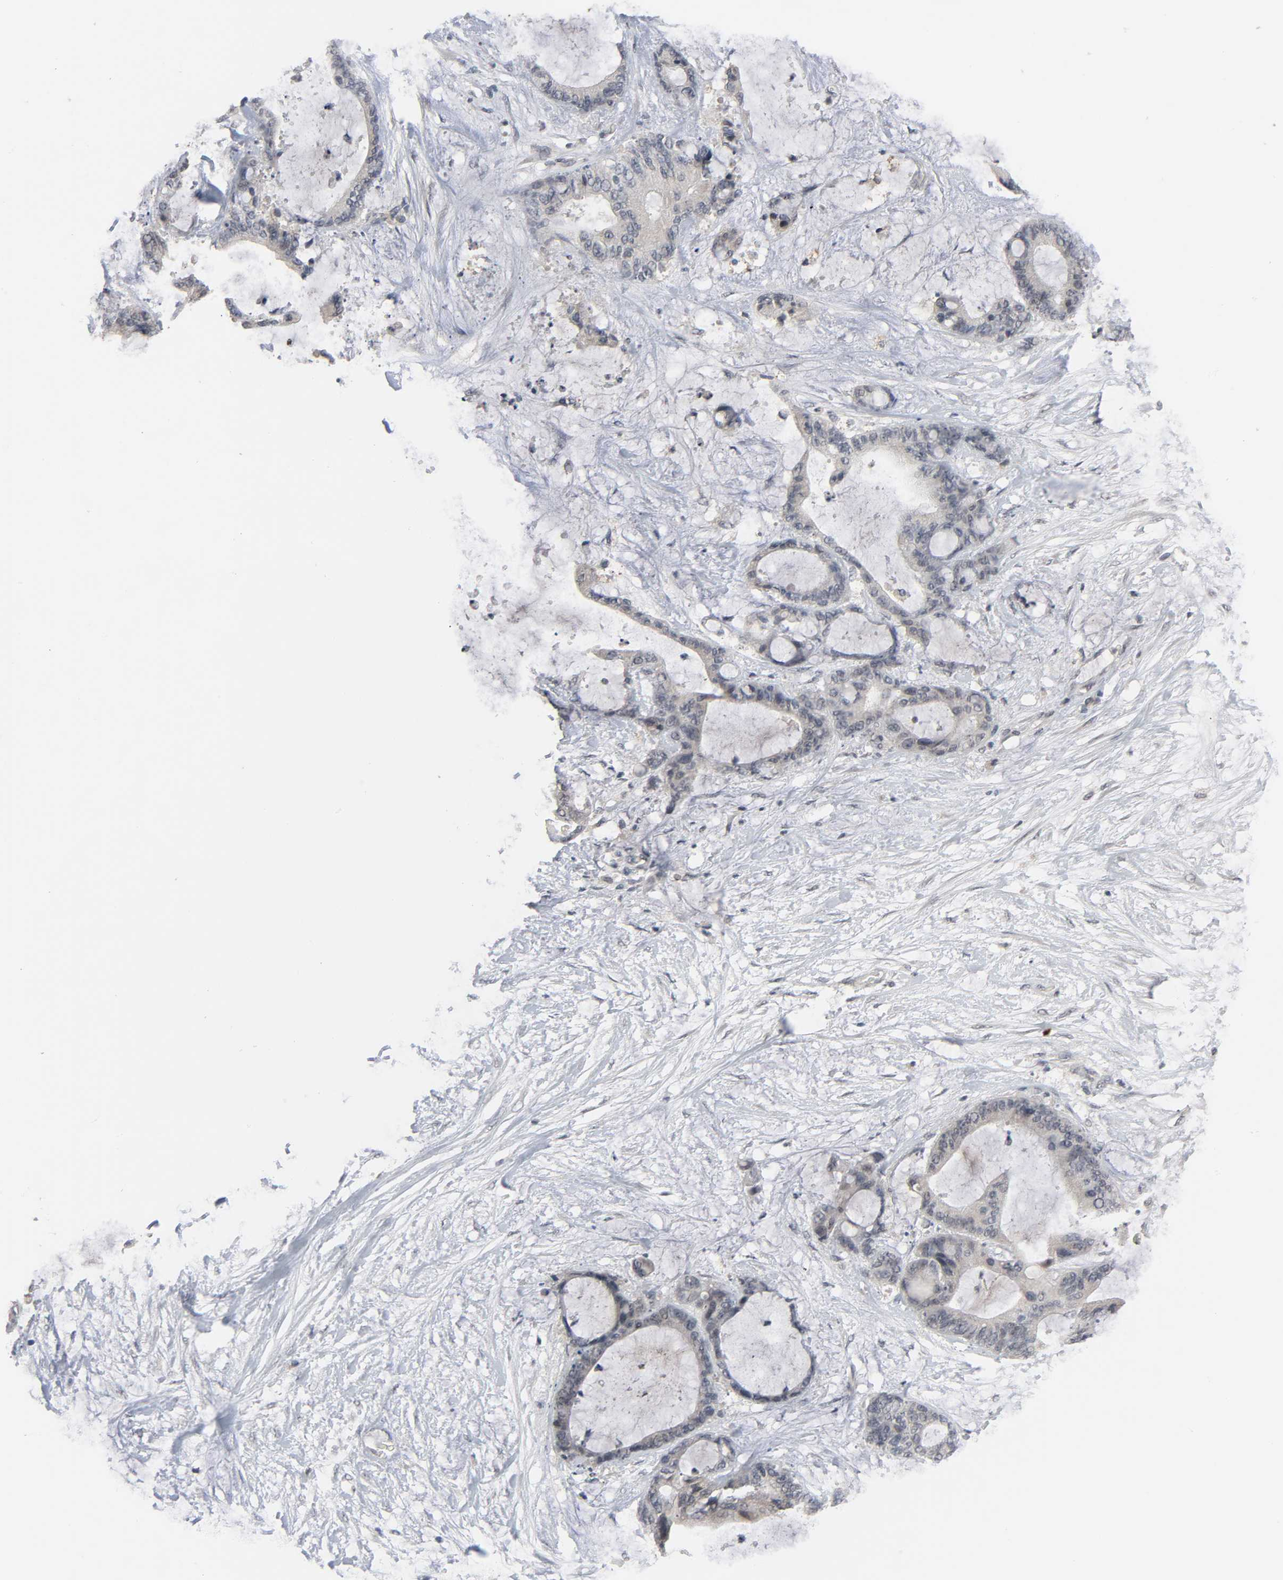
{"staining": {"intensity": "negative", "quantity": "none", "location": "none"}, "tissue": "liver cancer", "cell_type": "Tumor cells", "image_type": "cancer", "snomed": [{"axis": "morphology", "description": "Cholangiocarcinoma"}, {"axis": "topography", "description": "Liver"}], "caption": "IHC of liver cancer (cholangiocarcinoma) demonstrates no expression in tumor cells. The staining was performed using DAB to visualize the protein expression in brown, while the nuclei were stained in blue with hematoxylin (Magnification: 20x).", "gene": "MT3", "patient": {"sex": "female", "age": 73}}